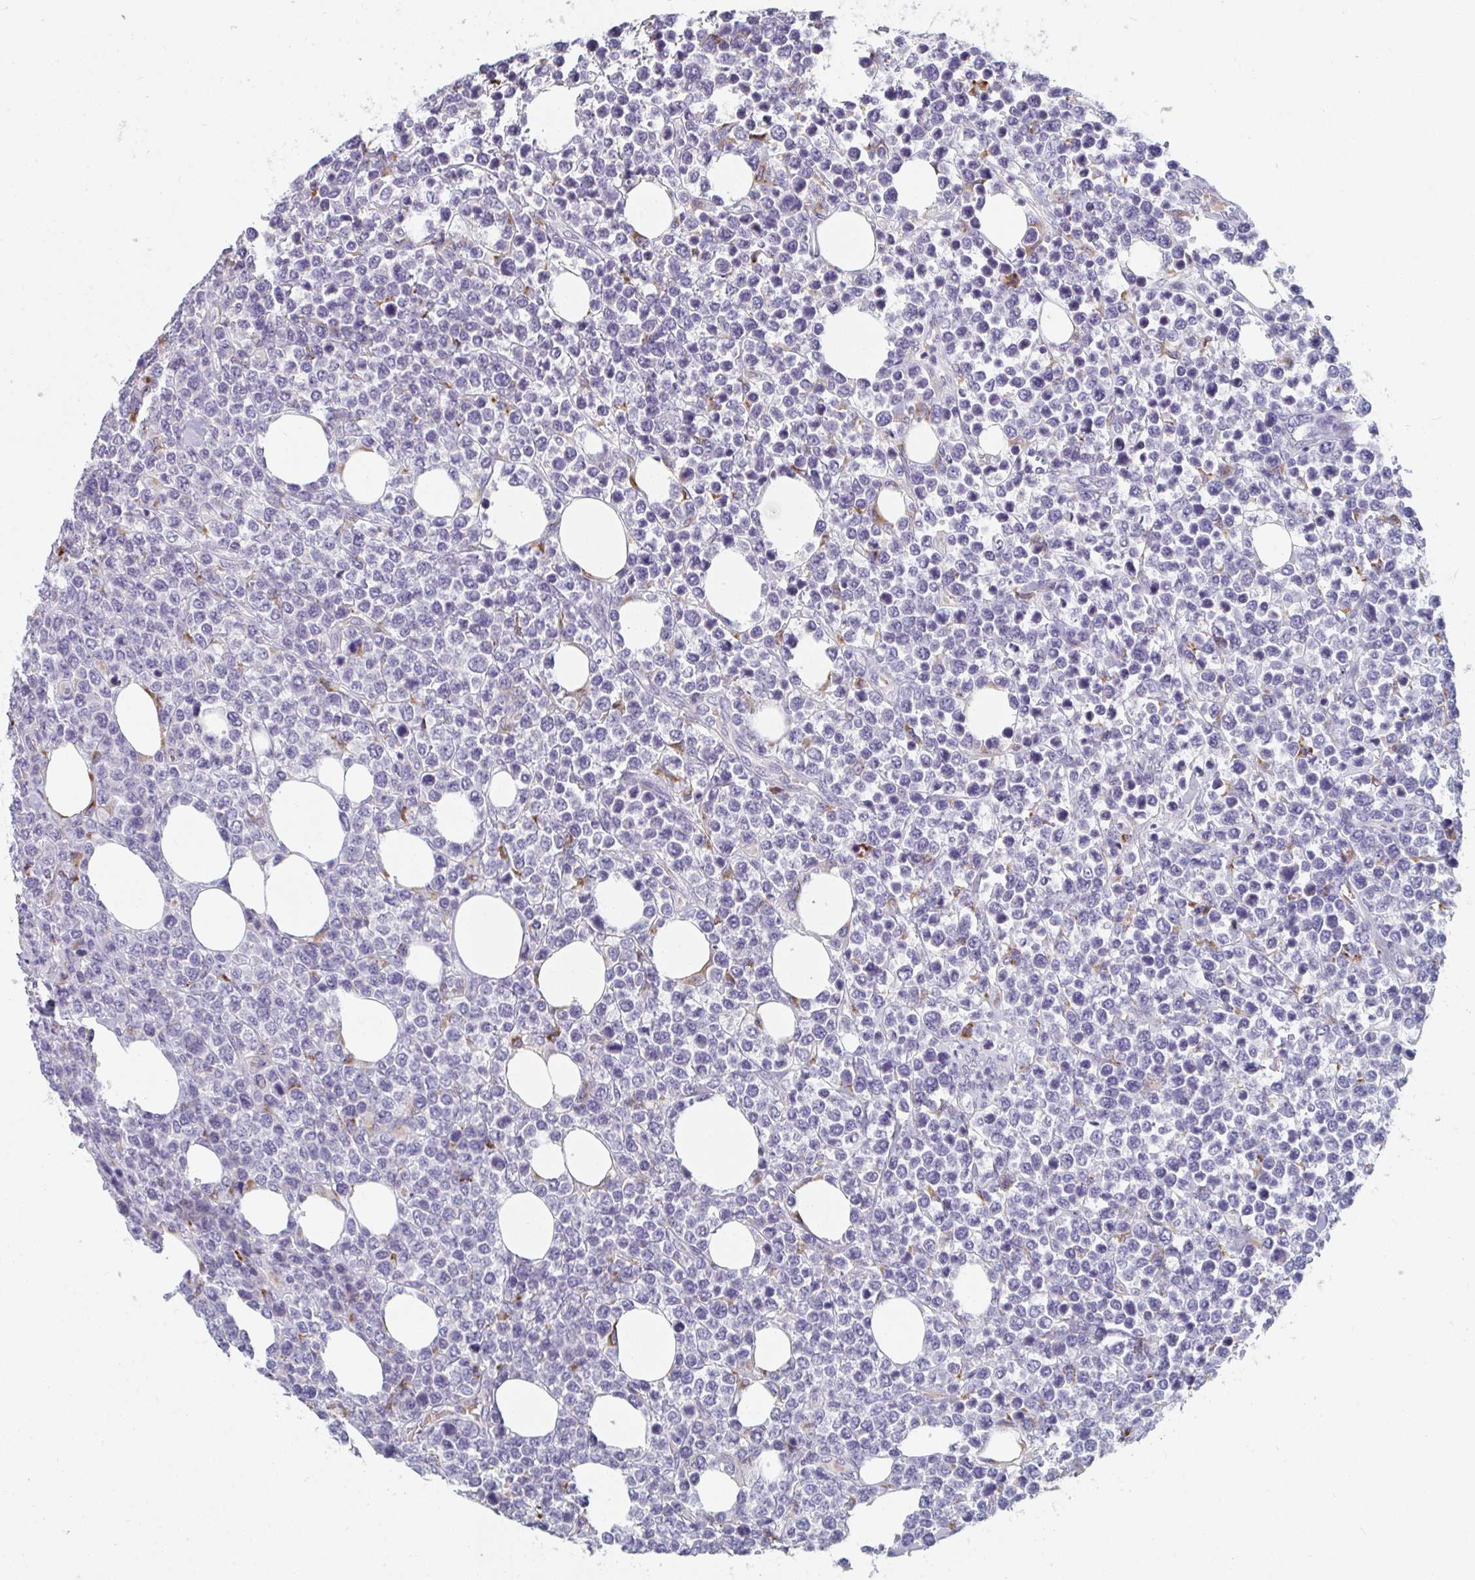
{"staining": {"intensity": "negative", "quantity": "none", "location": "none"}, "tissue": "lymphoma", "cell_type": "Tumor cells", "image_type": "cancer", "snomed": [{"axis": "morphology", "description": "Malignant lymphoma, non-Hodgkin's type, High grade"}, {"axis": "topography", "description": "Soft tissue"}], "caption": "This photomicrograph is of high-grade malignant lymphoma, non-Hodgkin's type stained with immunohistochemistry (IHC) to label a protein in brown with the nuclei are counter-stained blue. There is no staining in tumor cells.", "gene": "EIF1AD", "patient": {"sex": "female", "age": 56}}